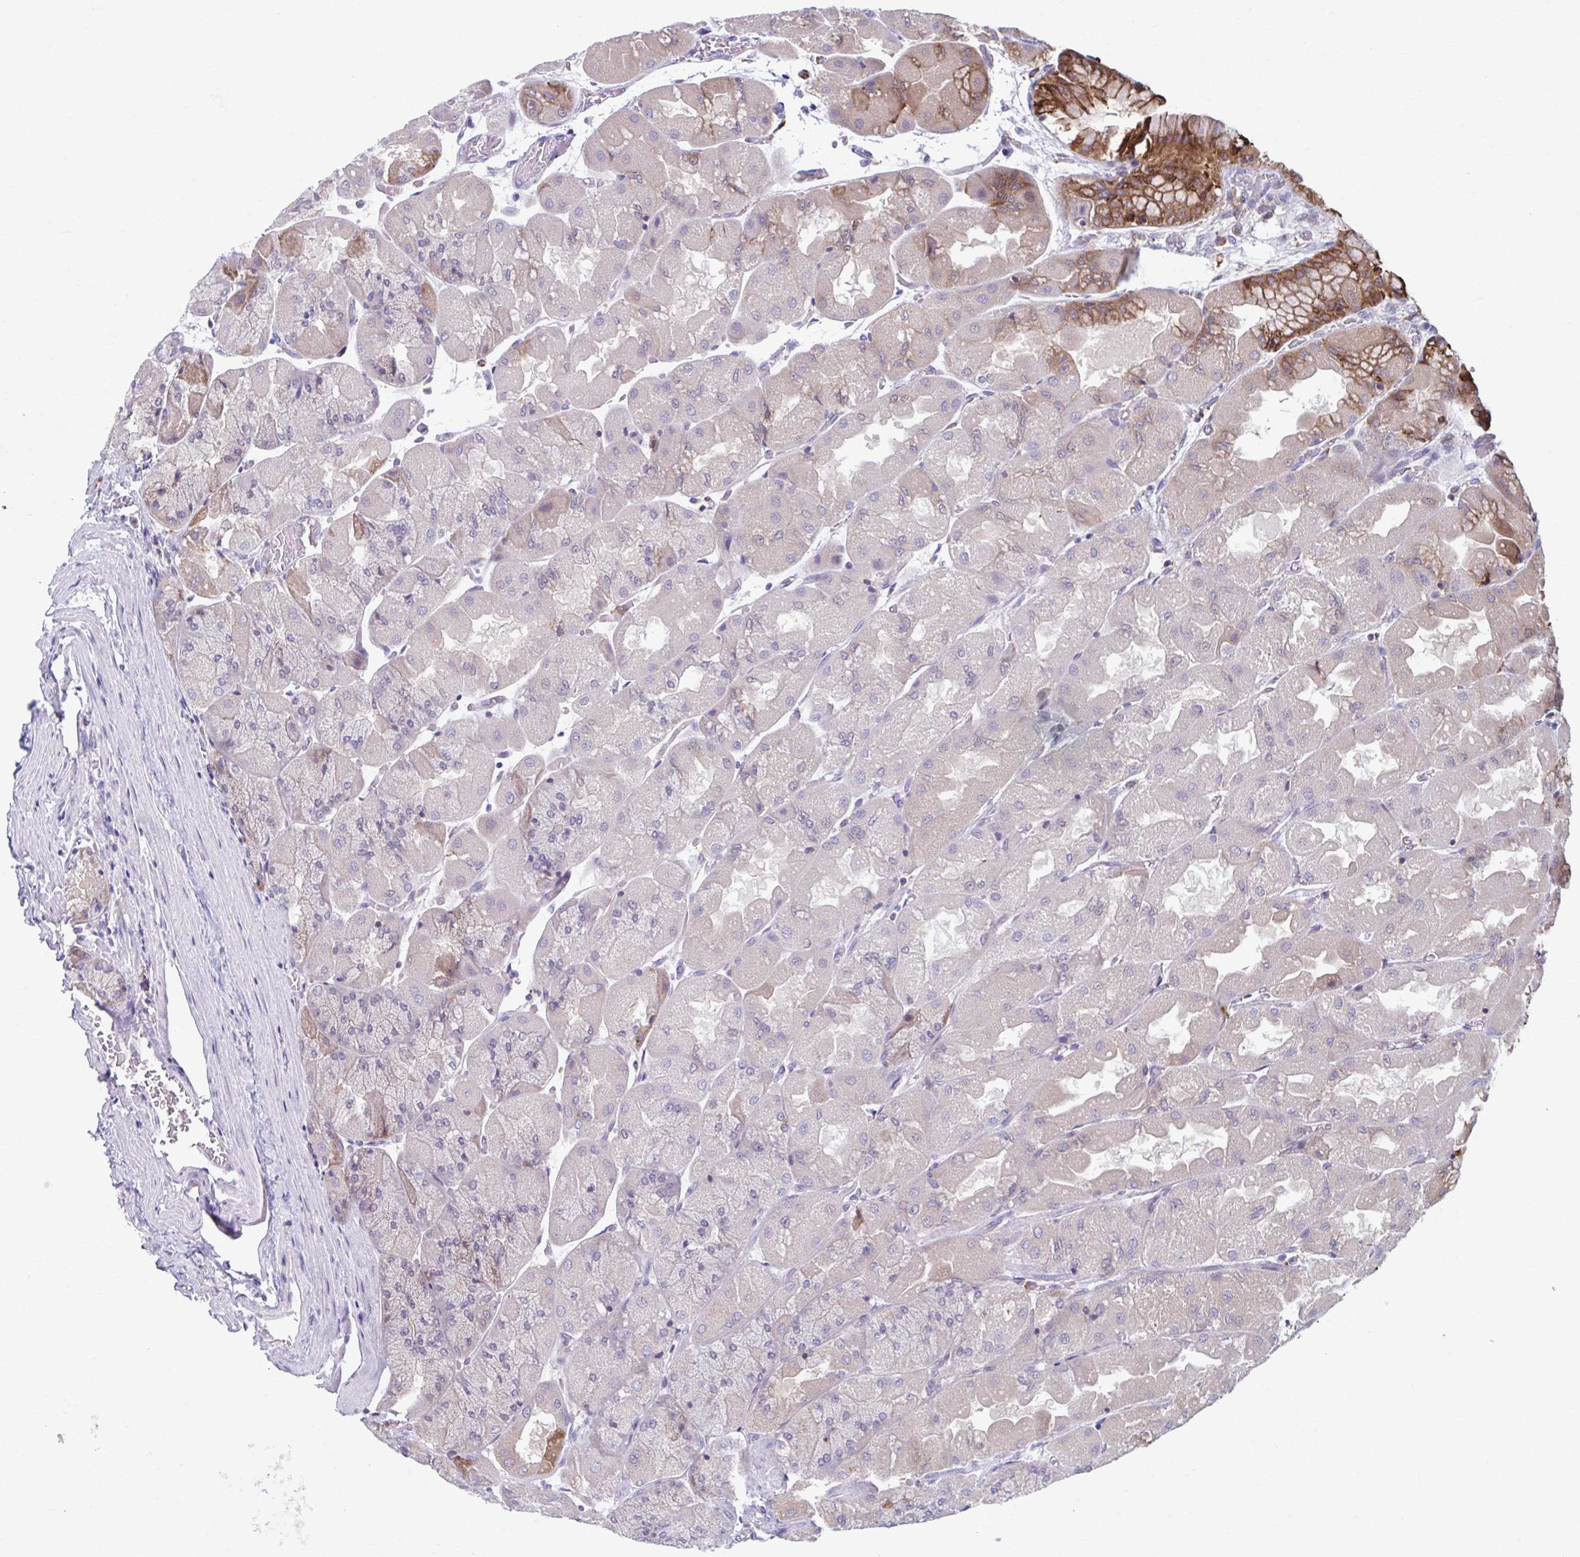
{"staining": {"intensity": "moderate", "quantity": "25%-75%", "location": "cytoplasmic/membranous"}, "tissue": "stomach", "cell_type": "Glandular cells", "image_type": "normal", "snomed": [{"axis": "morphology", "description": "Normal tissue, NOS"}, {"axis": "topography", "description": "Stomach"}], "caption": "Immunohistochemical staining of normal human stomach exhibits moderate cytoplasmic/membranous protein expression in approximately 25%-75% of glandular cells. (Brightfield microscopy of DAB IHC at high magnification).", "gene": "ADAT3", "patient": {"sex": "female", "age": 61}}